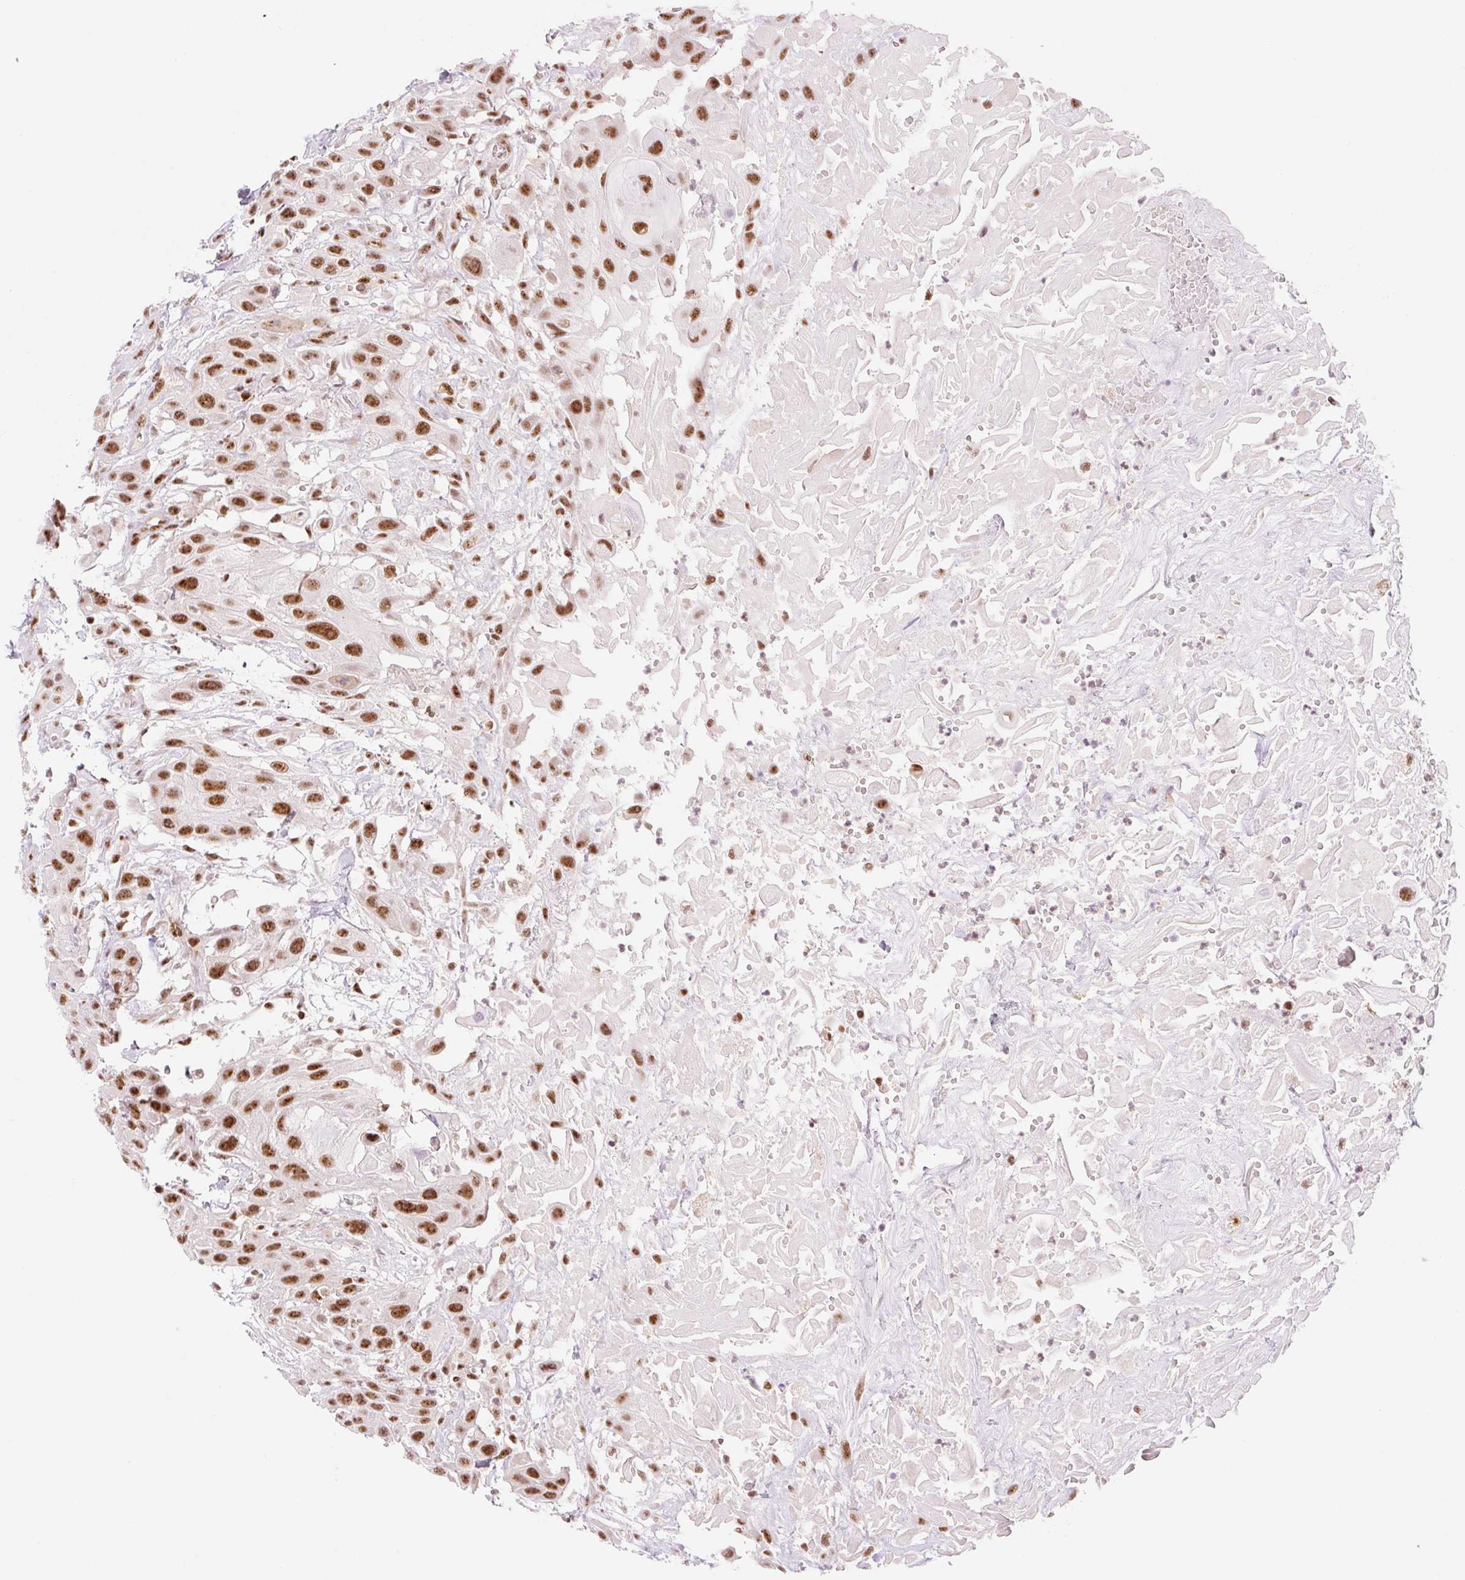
{"staining": {"intensity": "strong", "quantity": ">75%", "location": "nuclear"}, "tissue": "head and neck cancer", "cell_type": "Tumor cells", "image_type": "cancer", "snomed": [{"axis": "morphology", "description": "Squamous cell carcinoma, NOS"}, {"axis": "topography", "description": "Head-Neck"}], "caption": "A photomicrograph of squamous cell carcinoma (head and neck) stained for a protein shows strong nuclear brown staining in tumor cells.", "gene": "PRDM11", "patient": {"sex": "male", "age": 81}}